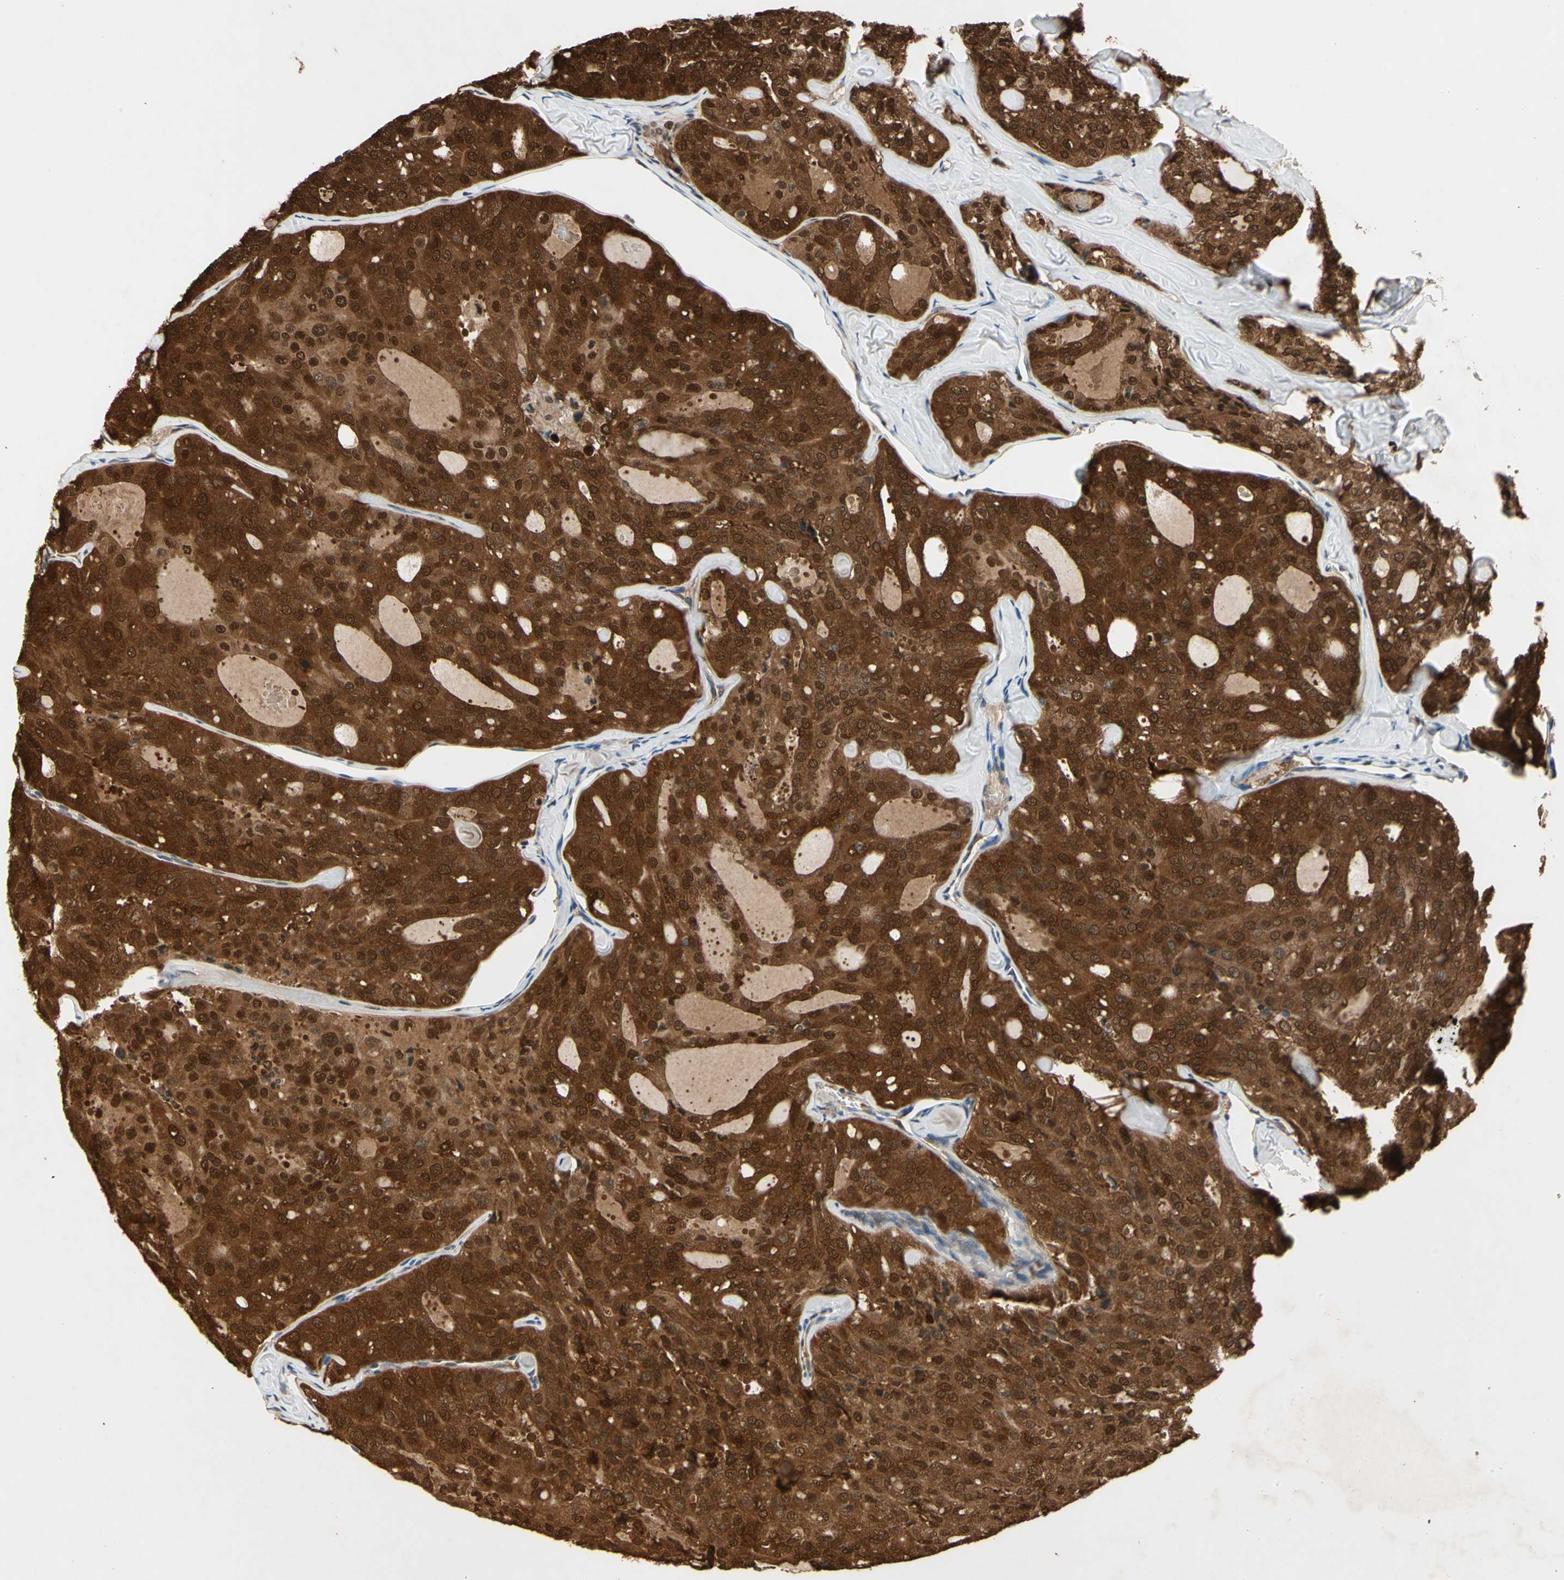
{"staining": {"intensity": "strong", "quantity": ">75%", "location": "cytoplasmic/membranous"}, "tissue": "thyroid cancer", "cell_type": "Tumor cells", "image_type": "cancer", "snomed": [{"axis": "morphology", "description": "Follicular adenoma carcinoma, NOS"}, {"axis": "topography", "description": "Thyroid gland"}], "caption": "Thyroid cancer stained with IHC demonstrates strong cytoplasmic/membranous positivity in about >75% of tumor cells.", "gene": "GSR", "patient": {"sex": "male", "age": 75}}